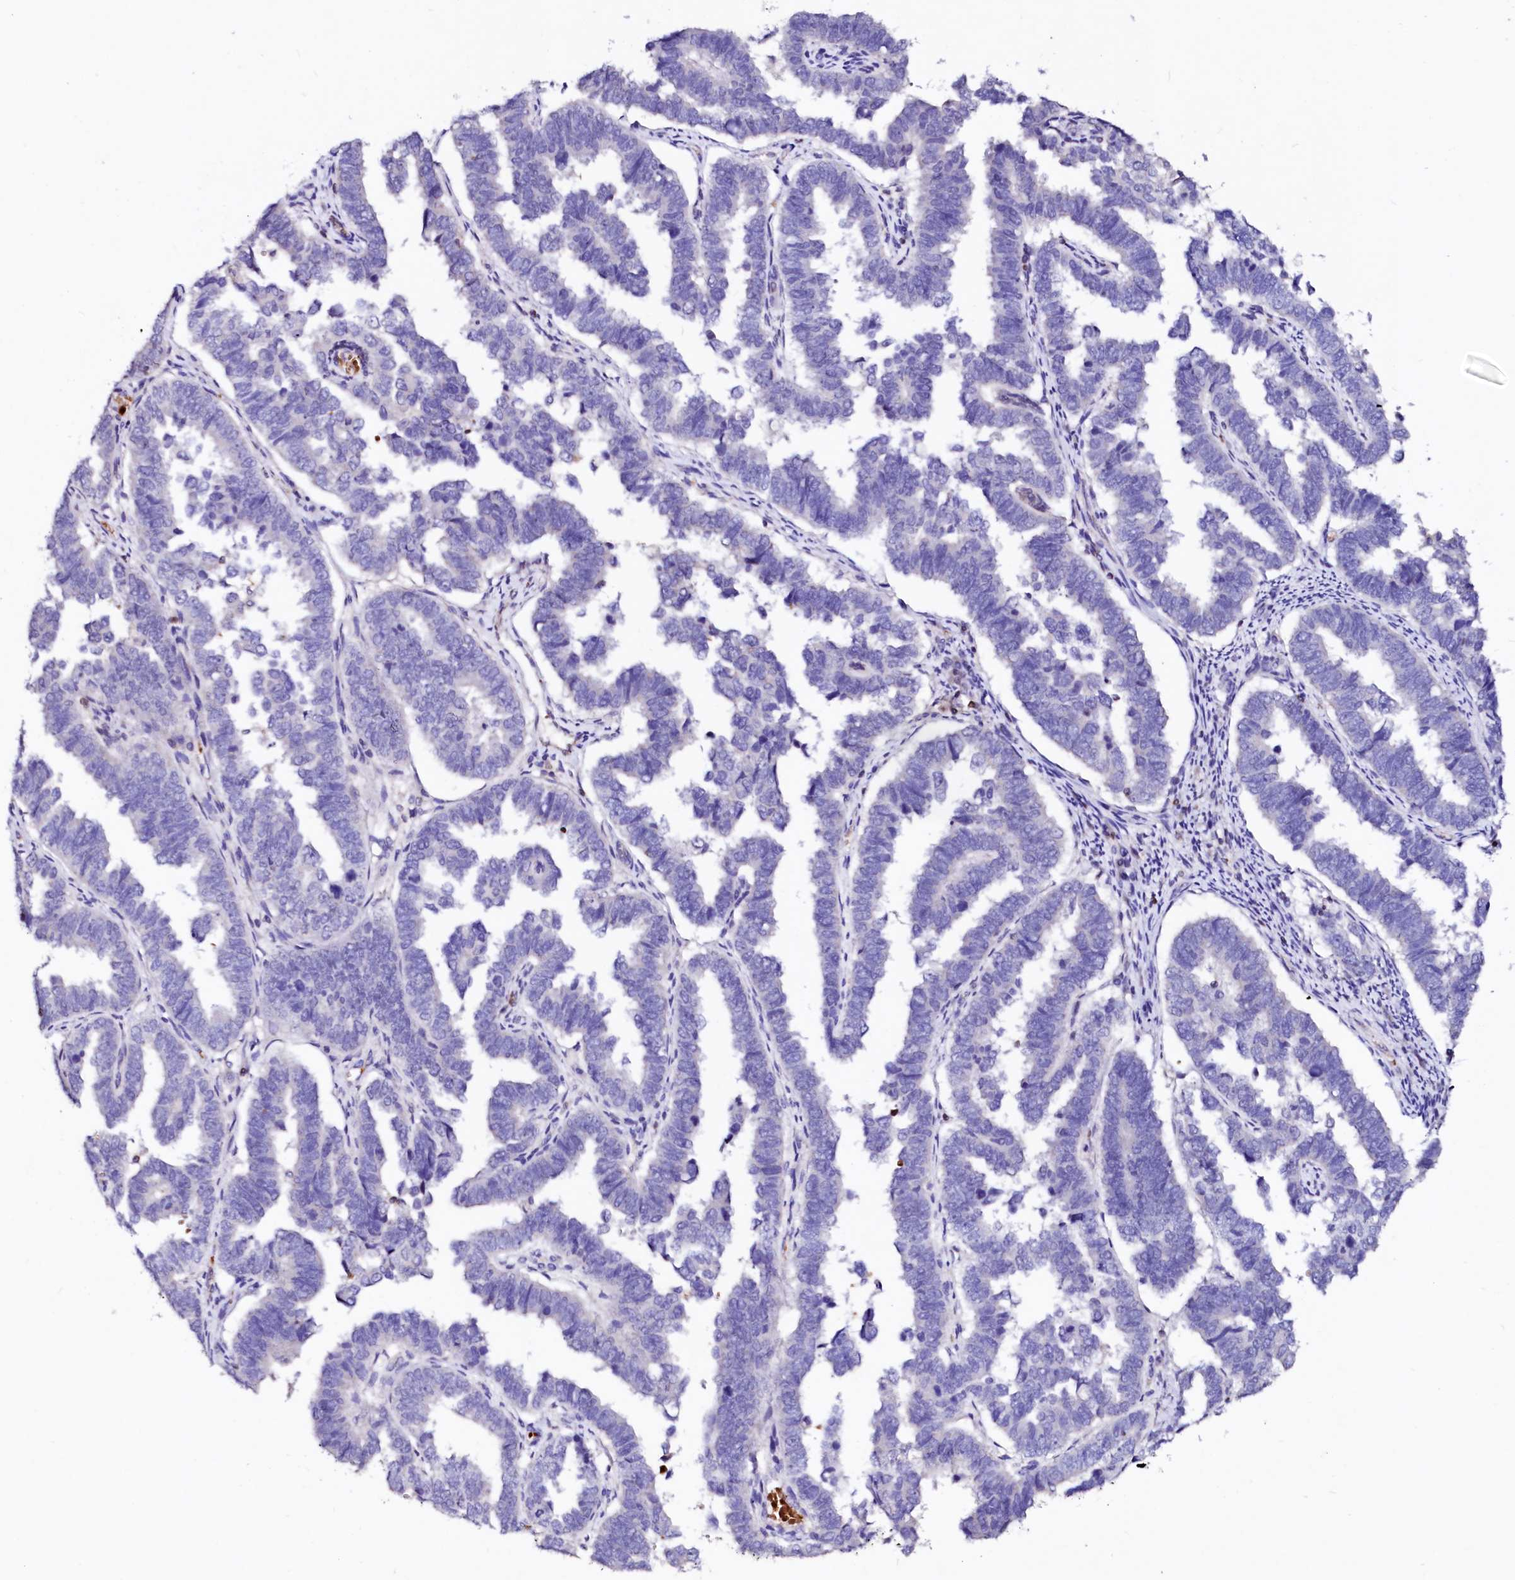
{"staining": {"intensity": "negative", "quantity": "none", "location": "none"}, "tissue": "endometrial cancer", "cell_type": "Tumor cells", "image_type": "cancer", "snomed": [{"axis": "morphology", "description": "Adenocarcinoma, NOS"}, {"axis": "topography", "description": "Endometrium"}], "caption": "Tumor cells show no significant protein staining in endometrial cancer. Nuclei are stained in blue.", "gene": "RAB27A", "patient": {"sex": "female", "age": 75}}